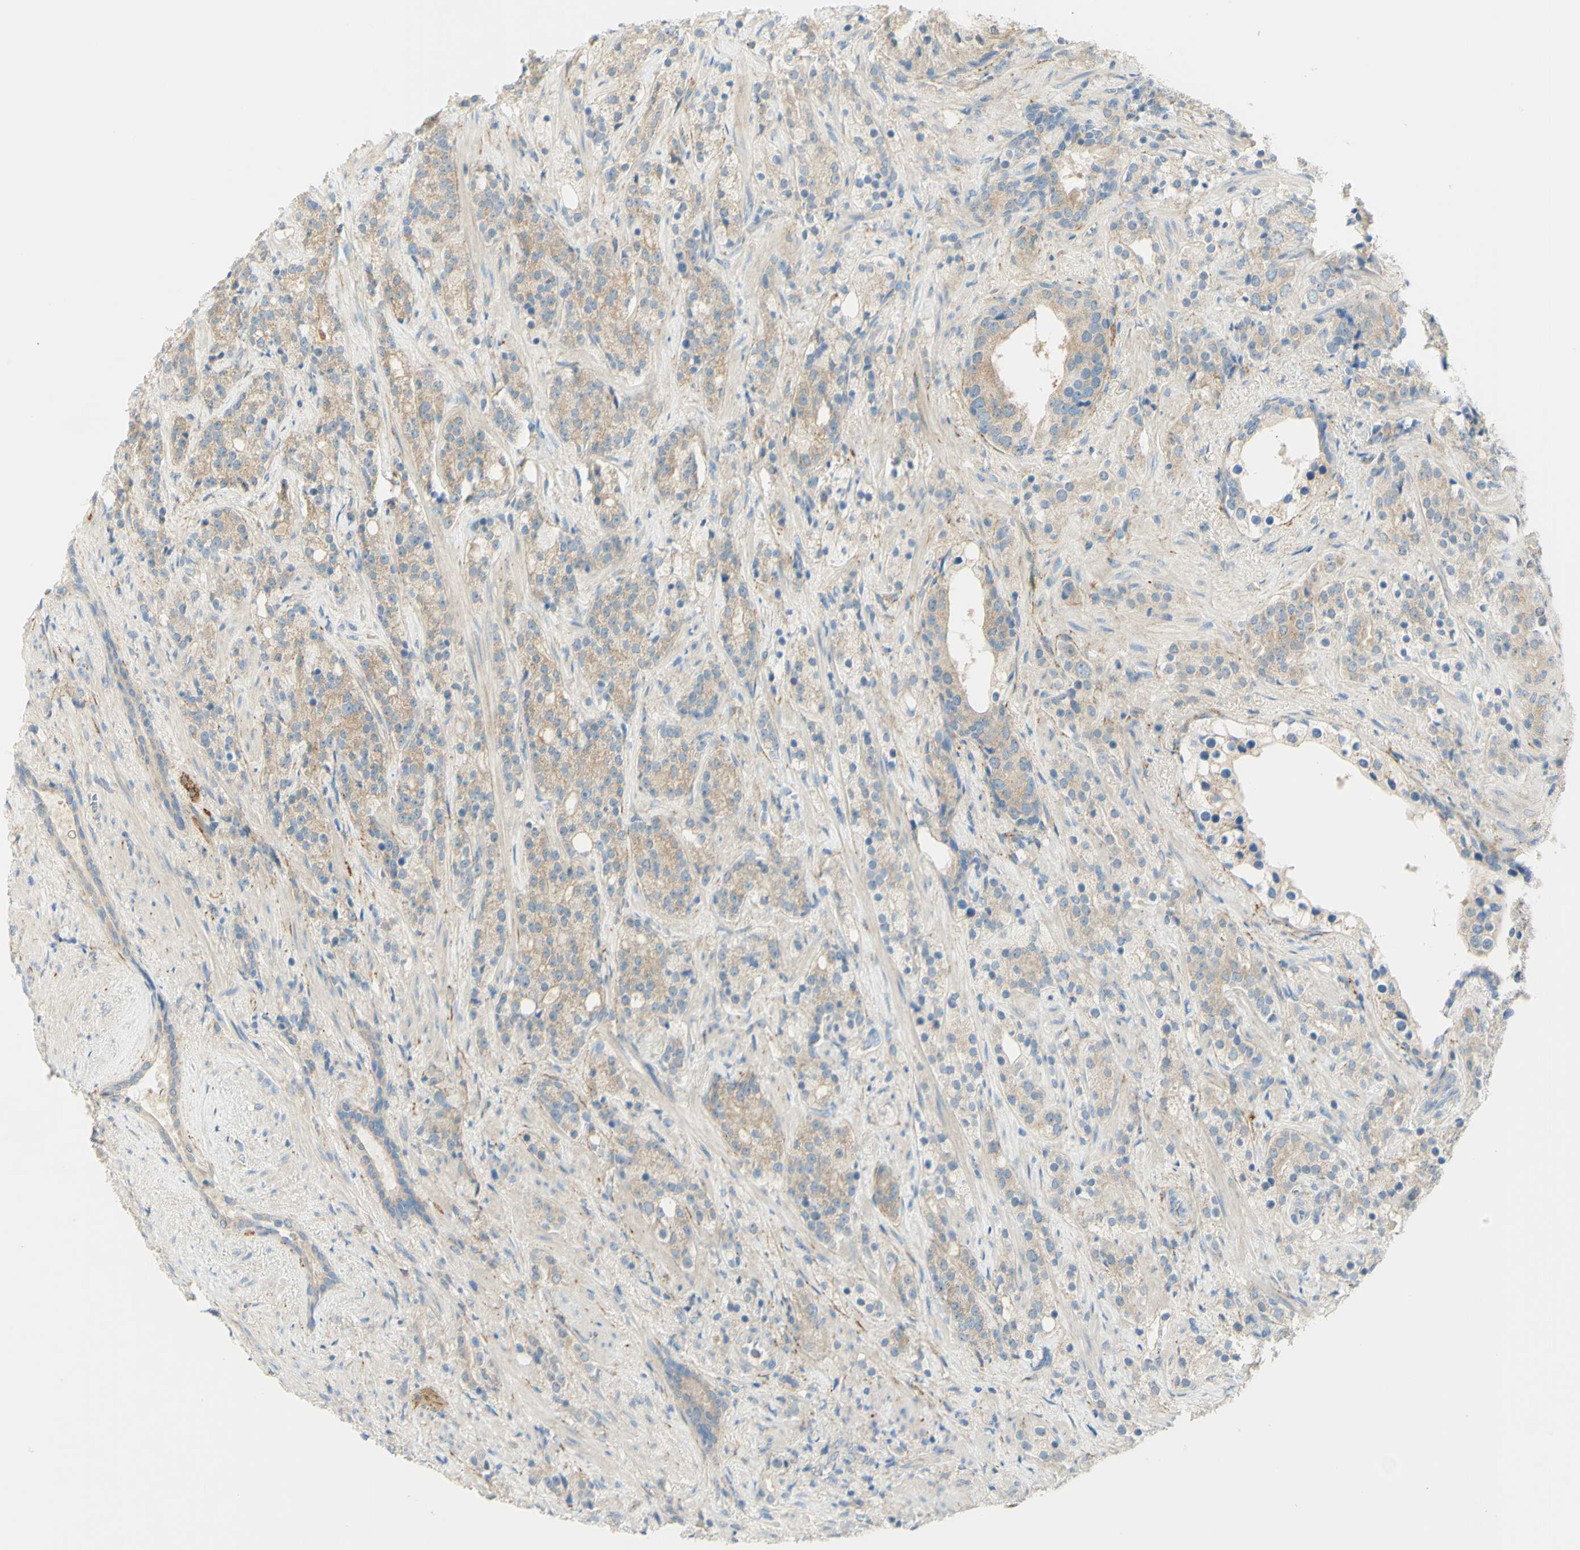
{"staining": {"intensity": "weak", "quantity": ">75%", "location": "cytoplasmic/membranous"}, "tissue": "prostate cancer", "cell_type": "Tumor cells", "image_type": "cancer", "snomed": [{"axis": "morphology", "description": "Adenocarcinoma, High grade"}, {"axis": "topography", "description": "Prostate"}], "caption": "Immunohistochemistry (IHC) staining of prostate cancer, which displays low levels of weak cytoplasmic/membranous positivity in approximately >75% of tumor cells indicating weak cytoplasmic/membranous protein staining. The staining was performed using DAB (3,3'-diaminobenzidine) (brown) for protein detection and nuclei were counterstained in hematoxylin (blue).", "gene": "GCNT3", "patient": {"sex": "male", "age": 71}}